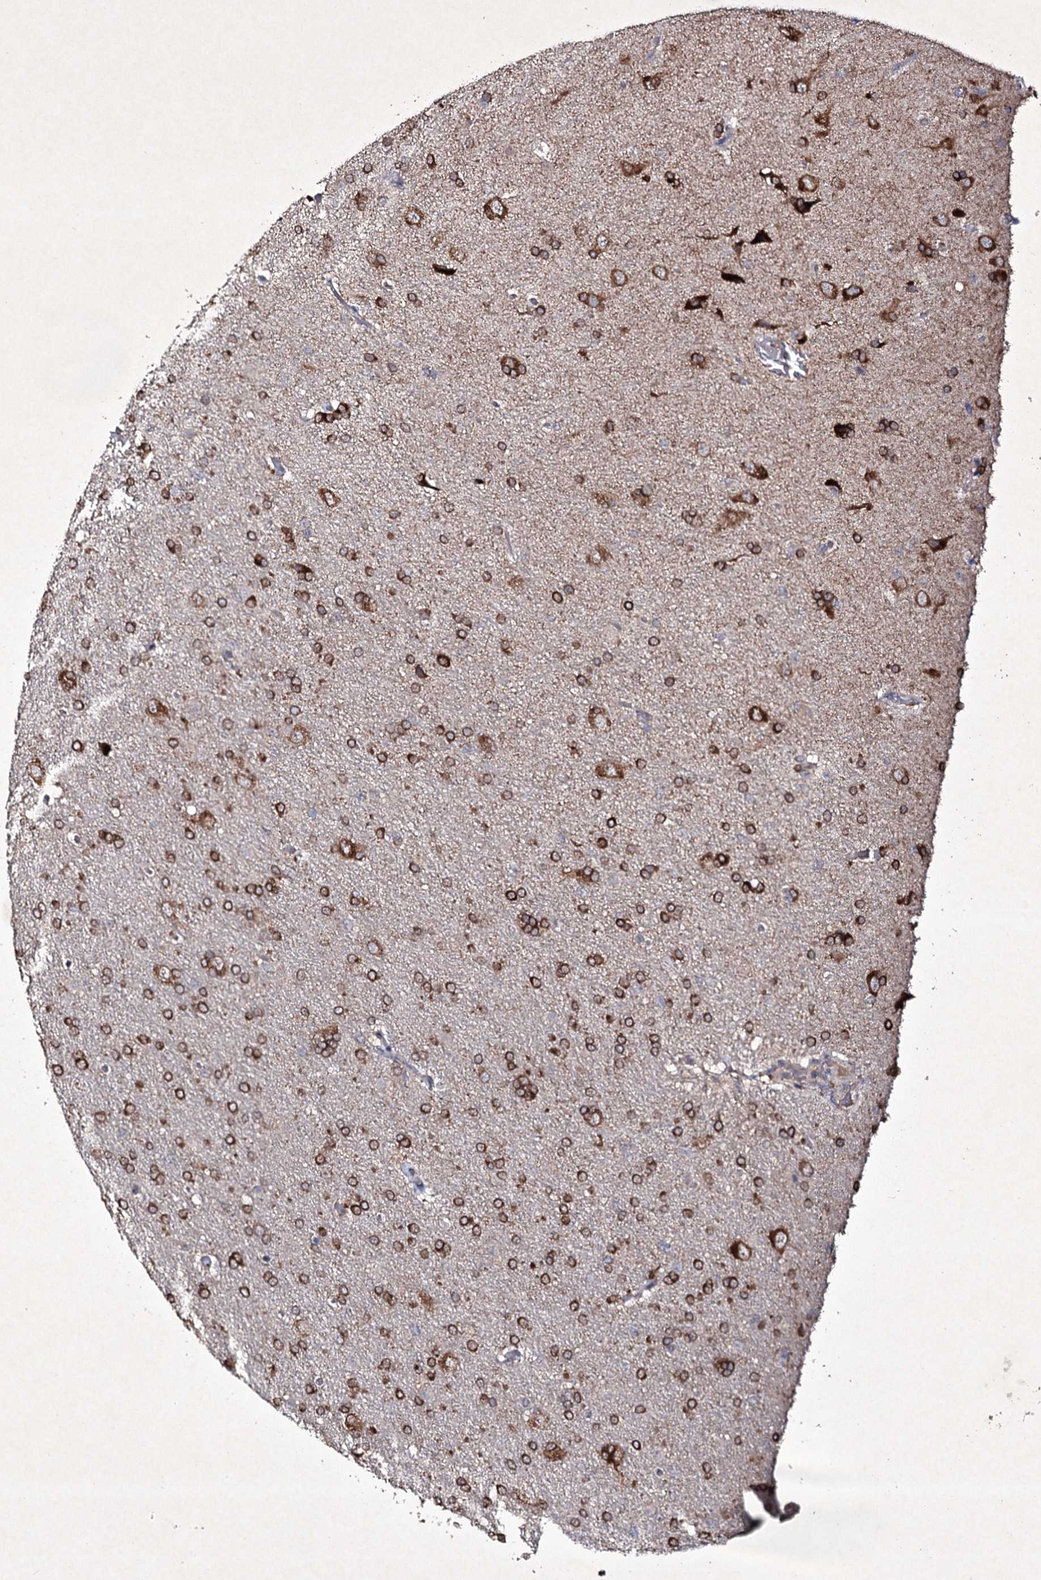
{"staining": {"intensity": "moderate", "quantity": ">75%", "location": "cytoplasmic/membranous"}, "tissue": "glioma", "cell_type": "Tumor cells", "image_type": "cancer", "snomed": [{"axis": "morphology", "description": "Glioma, malignant, High grade"}, {"axis": "topography", "description": "Brain"}], "caption": "Protein analysis of malignant high-grade glioma tissue shows moderate cytoplasmic/membranous staining in about >75% of tumor cells.", "gene": "SEMA4G", "patient": {"sex": "male", "age": 72}}